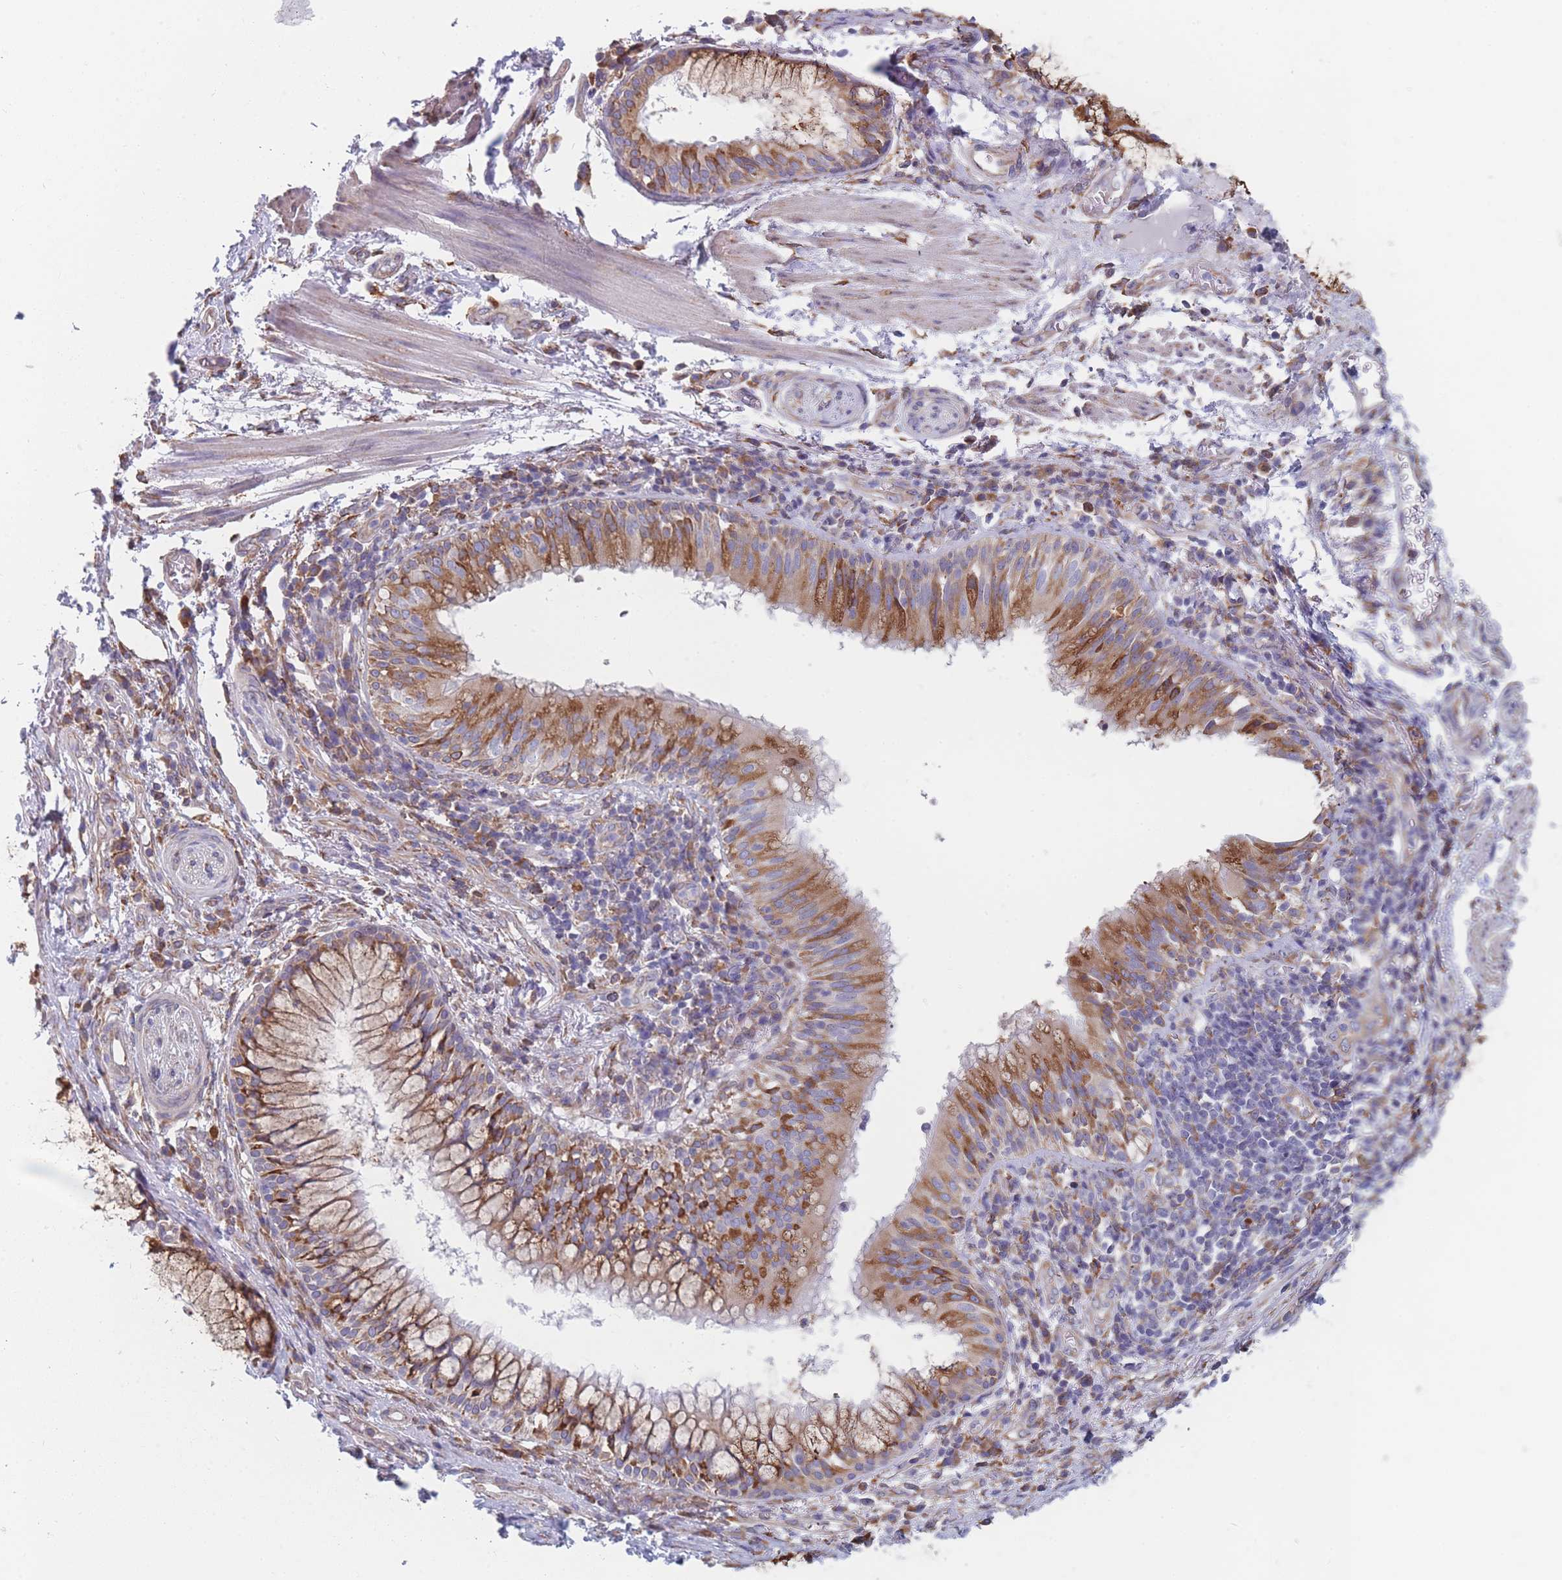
{"staining": {"intensity": "negative", "quantity": "none", "location": "none"}, "tissue": "adipose tissue", "cell_type": "Adipocytes", "image_type": "normal", "snomed": [{"axis": "morphology", "description": "Normal tissue, NOS"}, {"axis": "topography", "description": "Cartilage tissue"}, {"axis": "topography", "description": "Bronchus"}], "caption": "Human adipose tissue stained for a protein using immunohistochemistry (IHC) shows no staining in adipocytes.", "gene": "OR7C2", "patient": {"sex": "male", "age": 56}}